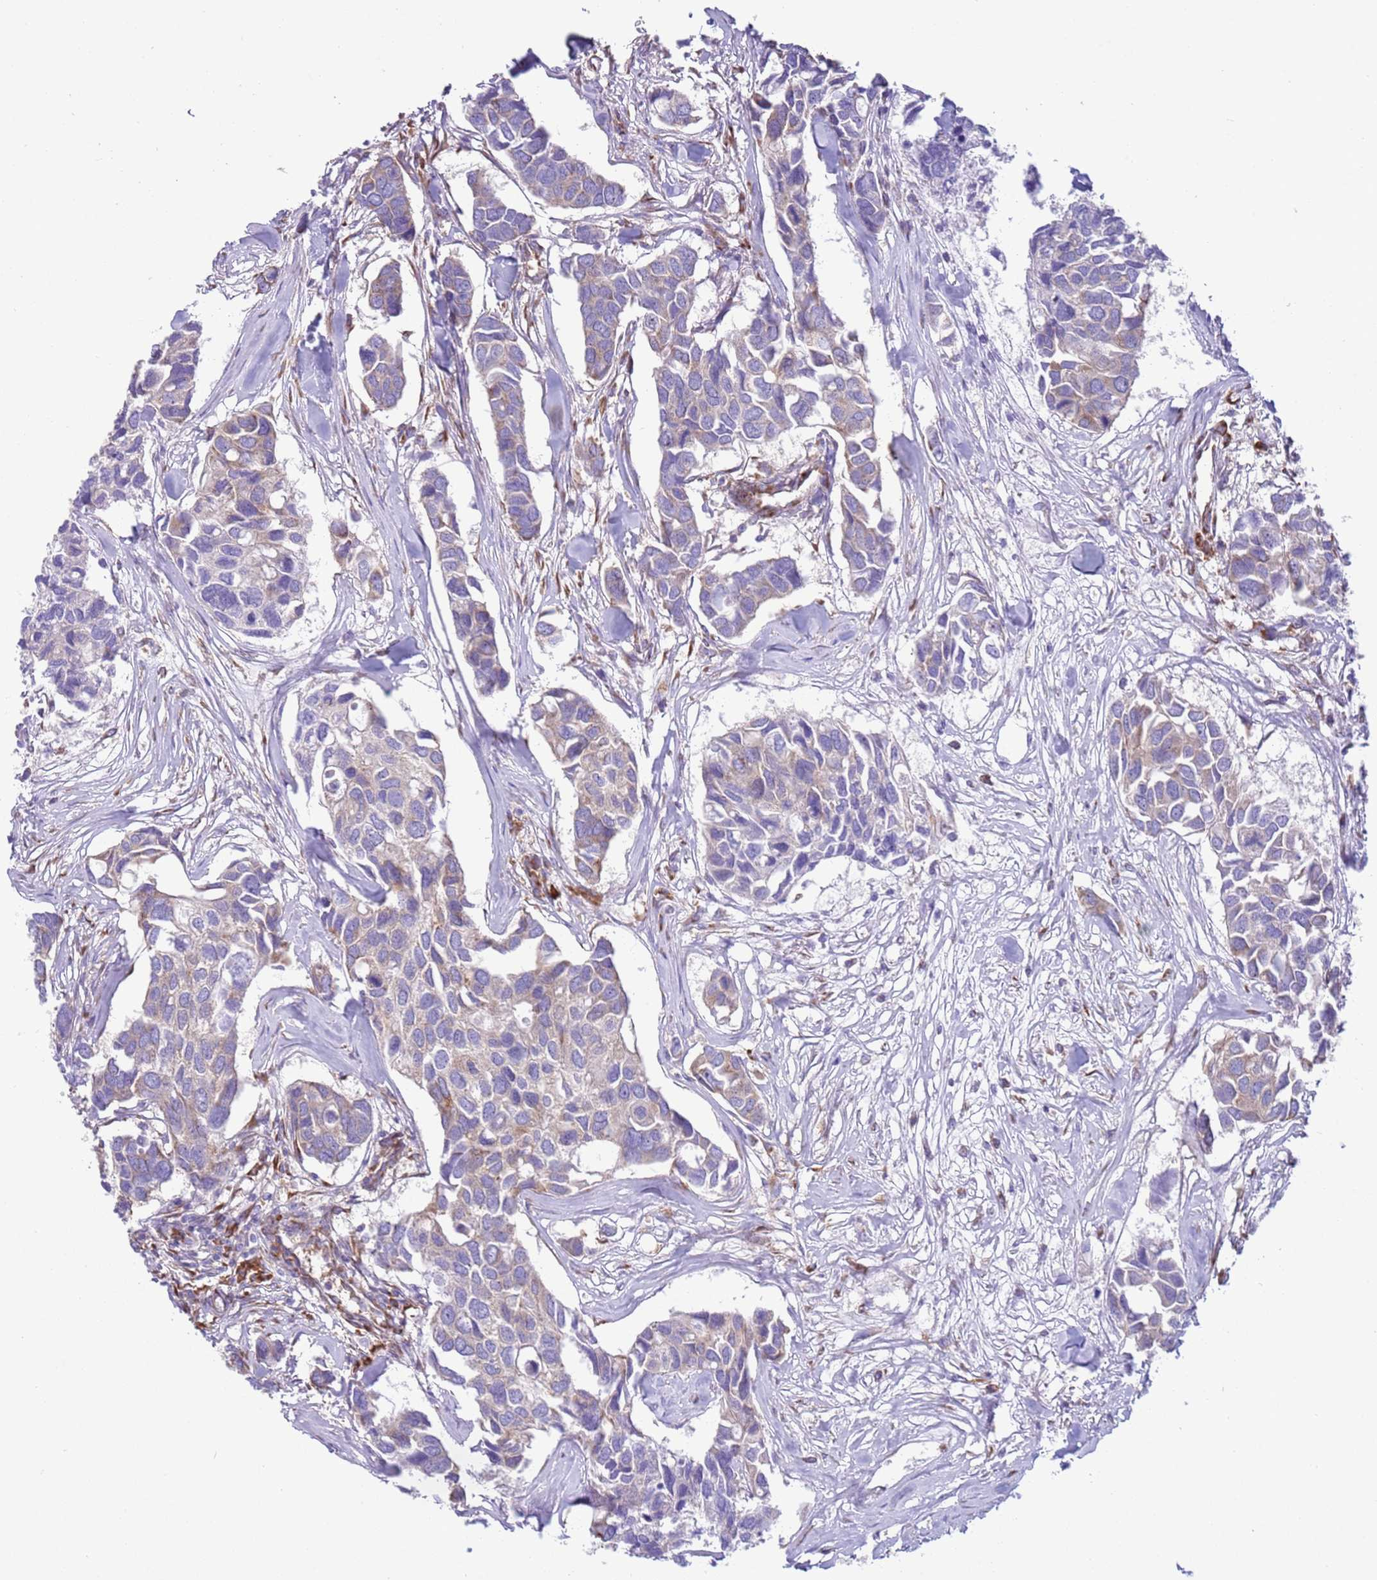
{"staining": {"intensity": "weak", "quantity": "25%-75%", "location": "cytoplasmic/membranous"}, "tissue": "breast cancer", "cell_type": "Tumor cells", "image_type": "cancer", "snomed": [{"axis": "morphology", "description": "Duct carcinoma"}, {"axis": "topography", "description": "Breast"}], "caption": "Invasive ductal carcinoma (breast) stained for a protein demonstrates weak cytoplasmic/membranous positivity in tumor cells. The staining is performed using DAB brown chromogen to label protein expression. The nuclei are counter-stained blue using hematoxylin.", "gene": "VARS1", "patient": {"sex": "female", "age": 83}}